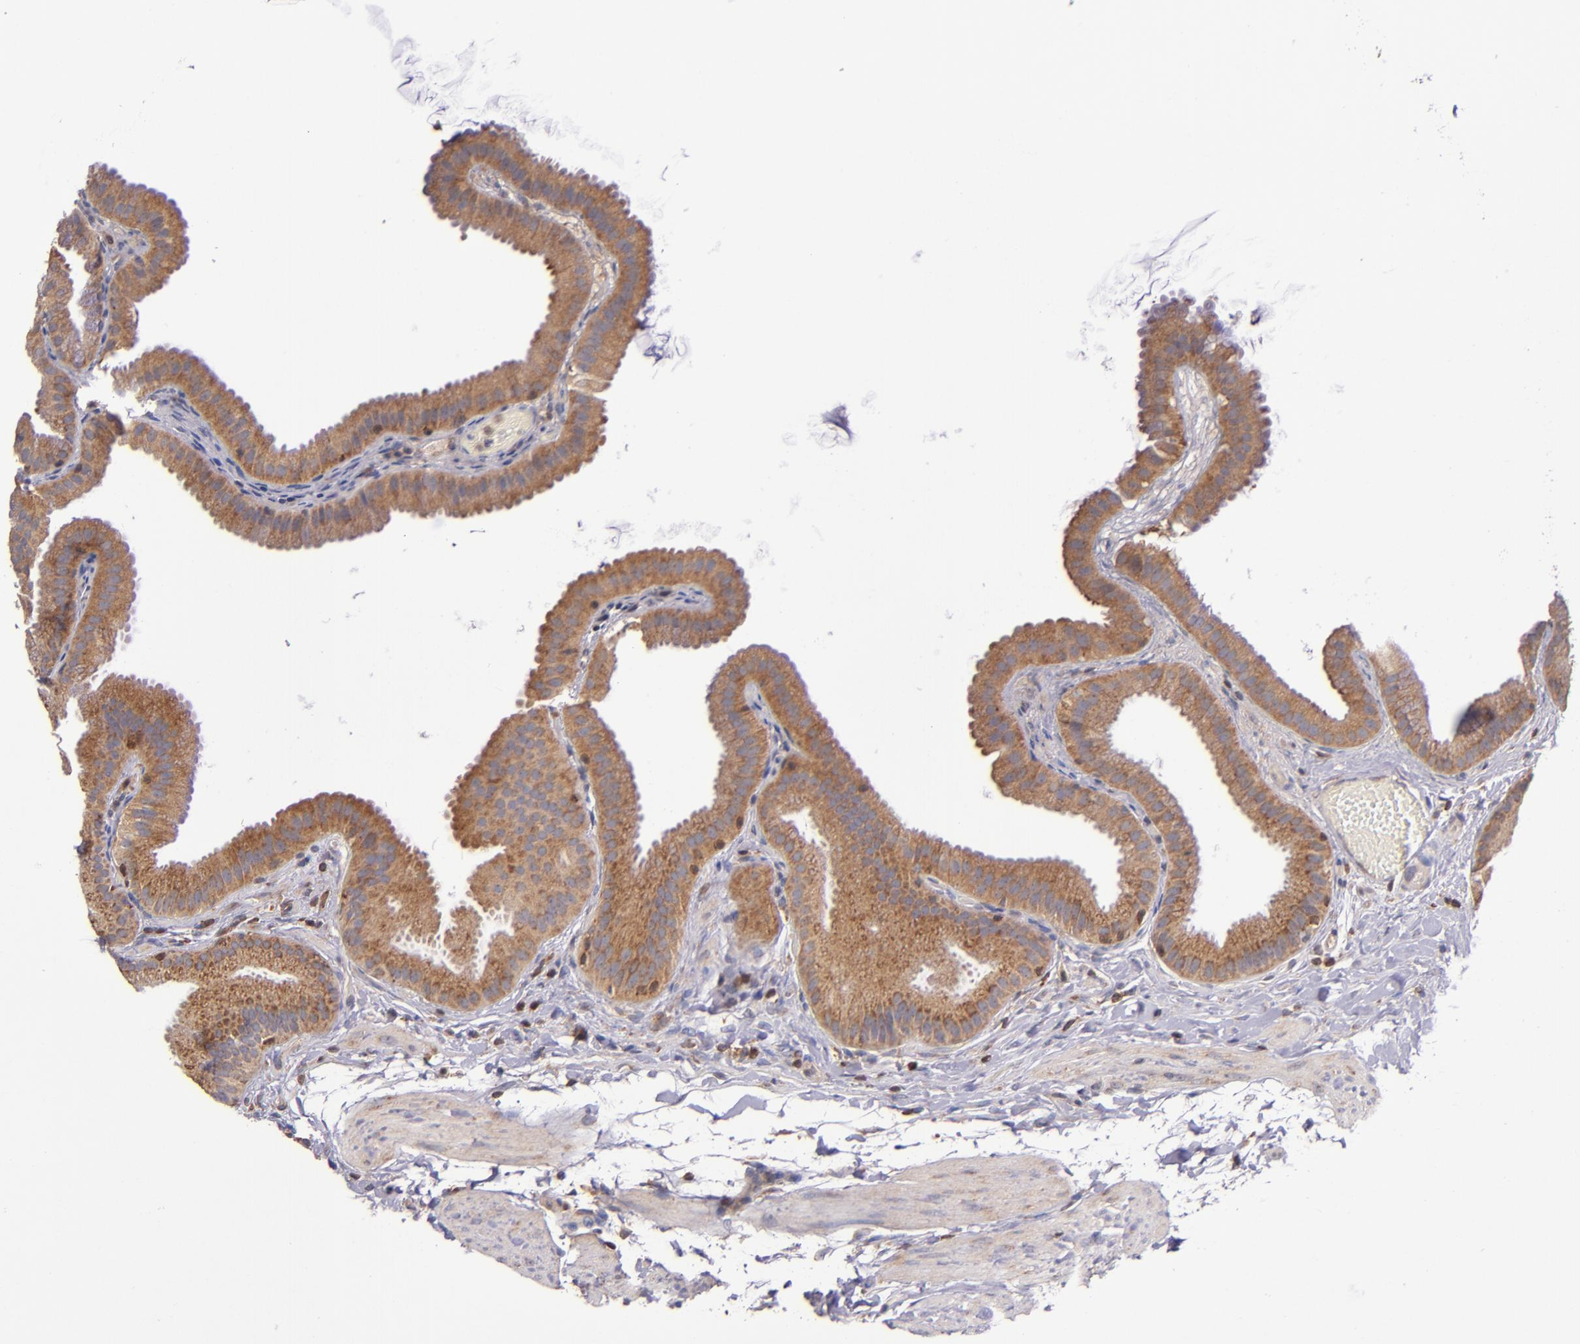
{"staining": {"intensity": "moderate", "quantity": ">75%", "location": "cytoplasmic/membranous"}, "tissue": "gallbladder", "cell_type": "Glandular cells", "image_type": "normal", "snomed": [{"axis": "morphology", "description": "Normal tissue, NOS"}, {"axis": "topography", "description": "Gallbladder"}], "caption": "Approximately >75% of glandular cells in unremarkable gallbladder show moderate cytoplasmic/membranous protein positivity as visualized by brown immunohistochemical staining.", "gene": "EIF4ENIF1", "patient": {"sex": "female", "age": 63}}